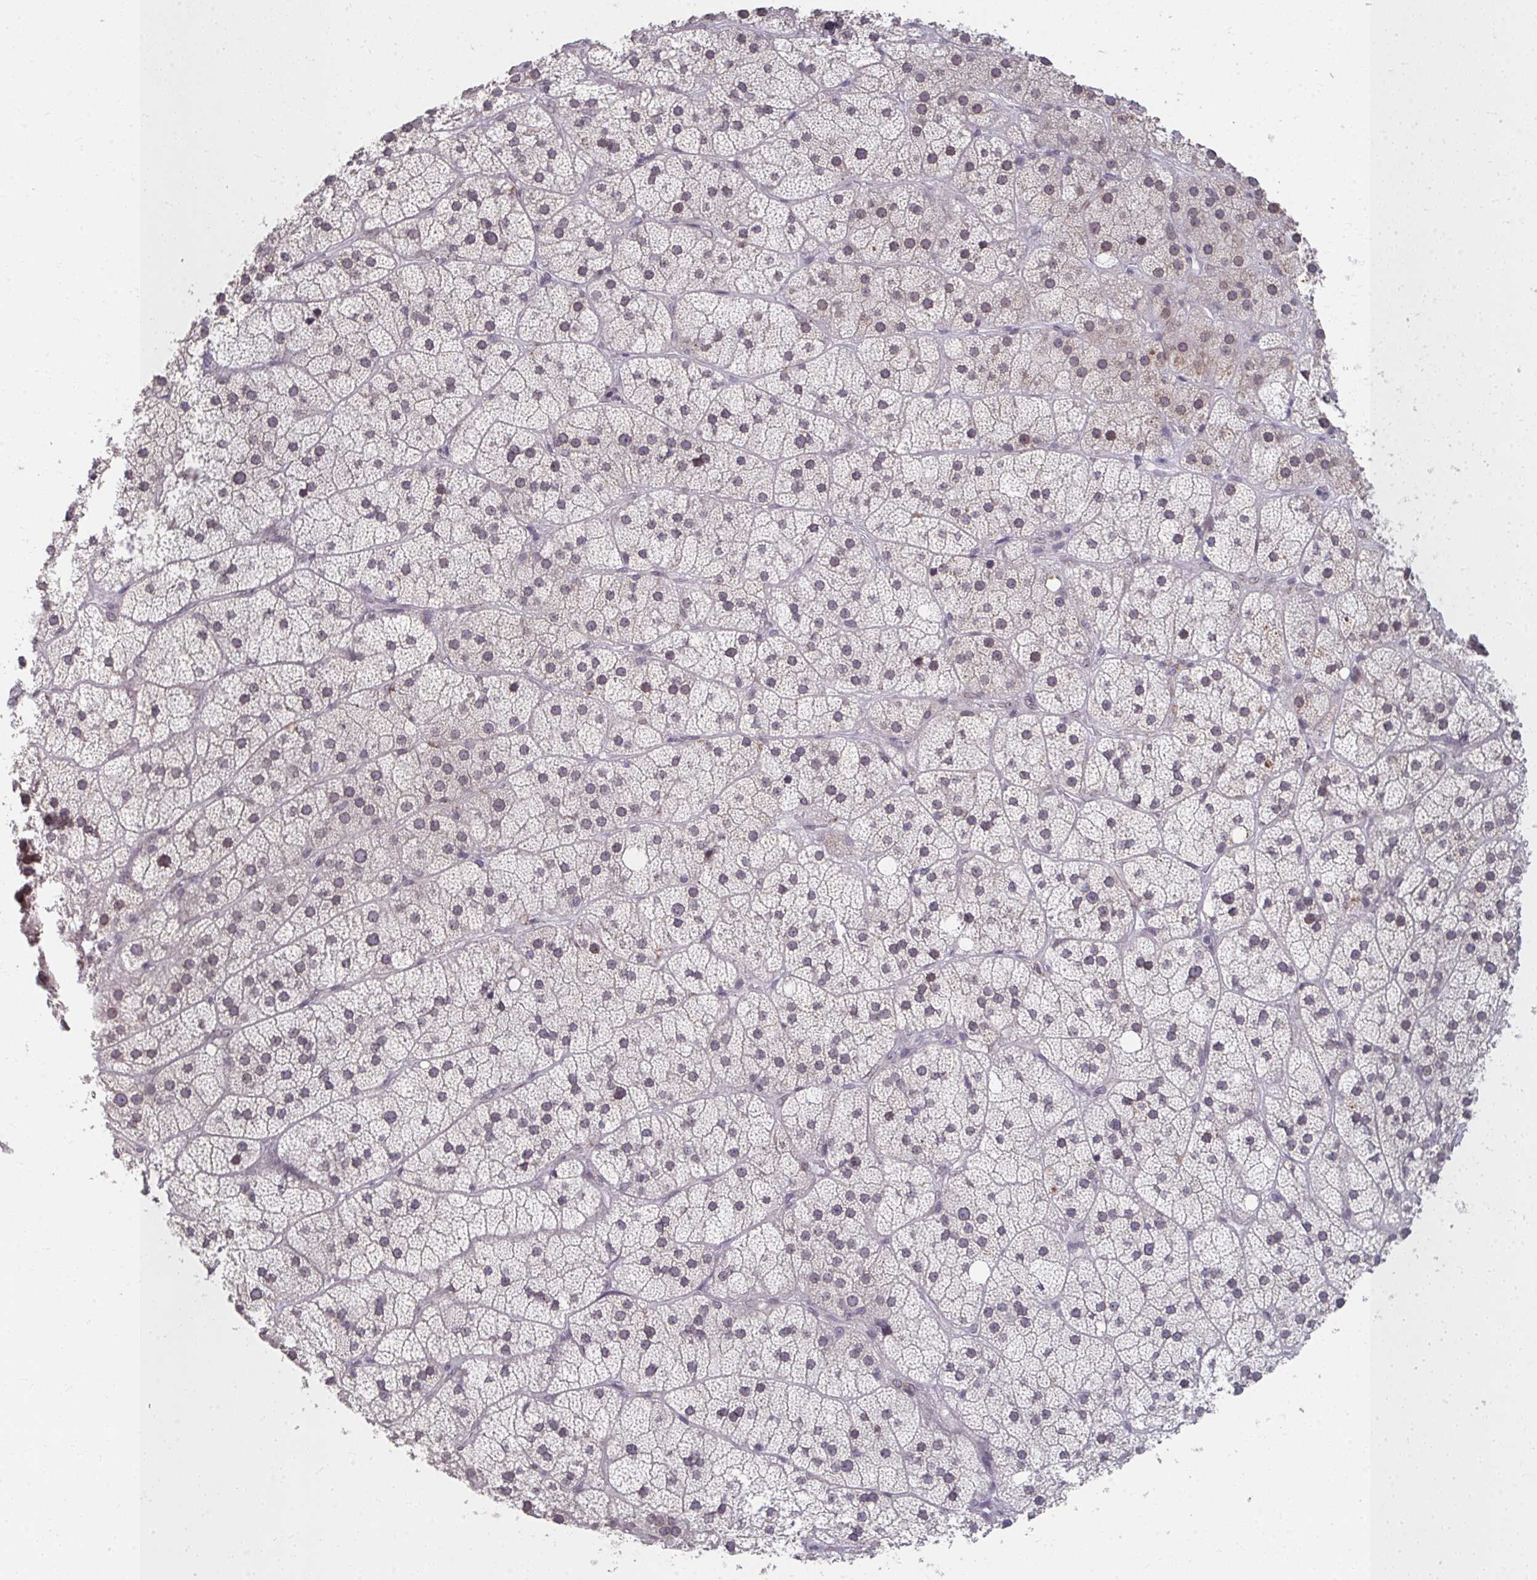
{"staining": {"intensity": "moderate", "quantity": "25%-75%", "location": "nuclear"}, "tissue": "adrenal gland", "cell_type": "Glandular cells", "image_type": "normal", "snomed": [{"axis": "morphology", "description": "Normal tissue, NOS"}, {"axis": "topography", "description": "Adrenal gland"}], "caption": "This image displays immunohistochemistry staining of unremarkable human adrenal gland, with medium moderate nuclear positivity in about 25%-75% of glandular cells.", "gene": "NUP133", "patient": {"sex": "male", "age": 57}}